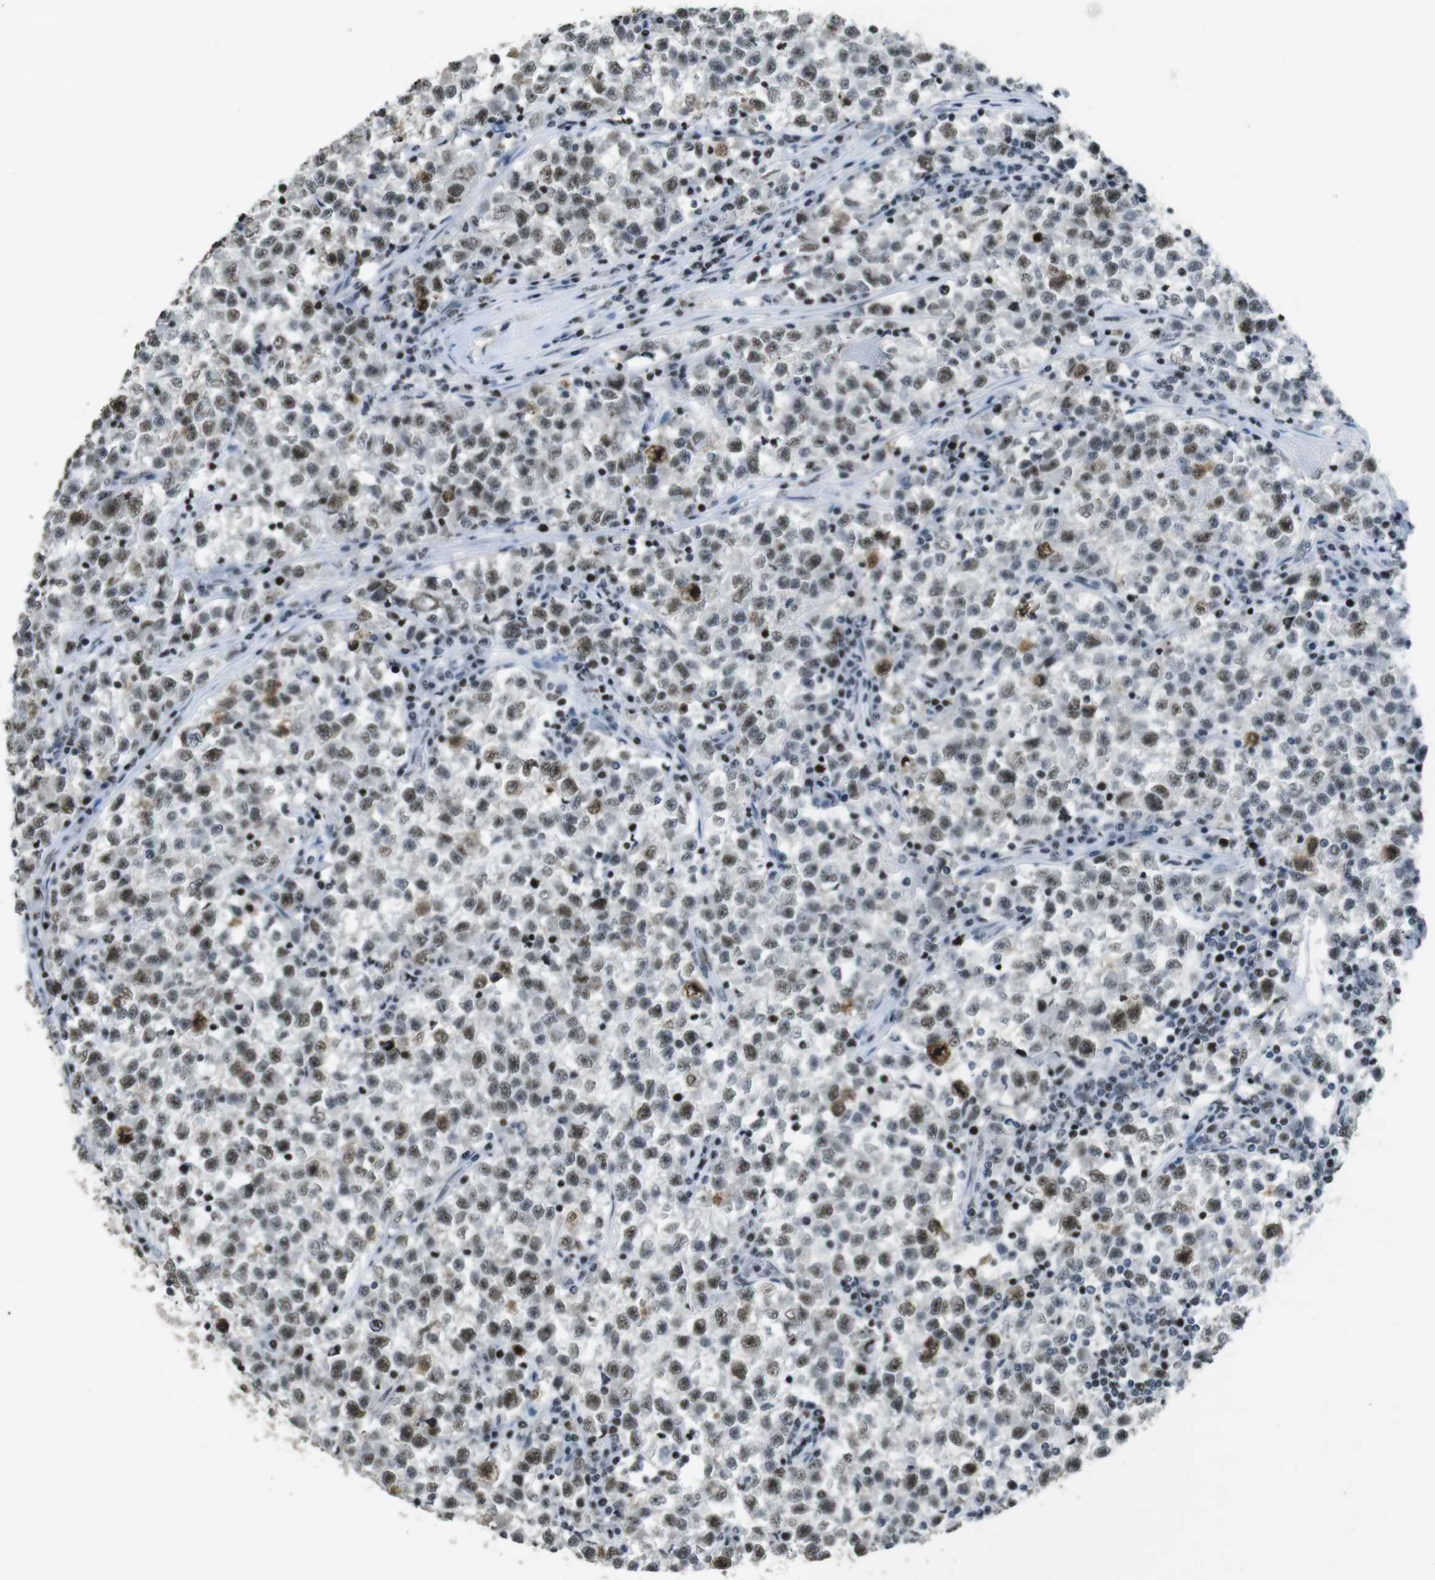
{"staining": {"intensity": "moderate", "quantity": "25%-75%", "location": "nuclear"}, "tissue": "testis cancer", "cell_type": "Tumor cells", "image_type": "cancer", "snomed": [{"axis": "morphology", "description": "Seminoma, NOS"}, {"axis": "topography", "description": "Testis"}], "caption": "A histopathology image of testis cancer stained for a protein reveals moderate nuclear brown staining in tumor cells.", "gene": "CSNK2B", "patient": {"sex": "male", "age": 22}}